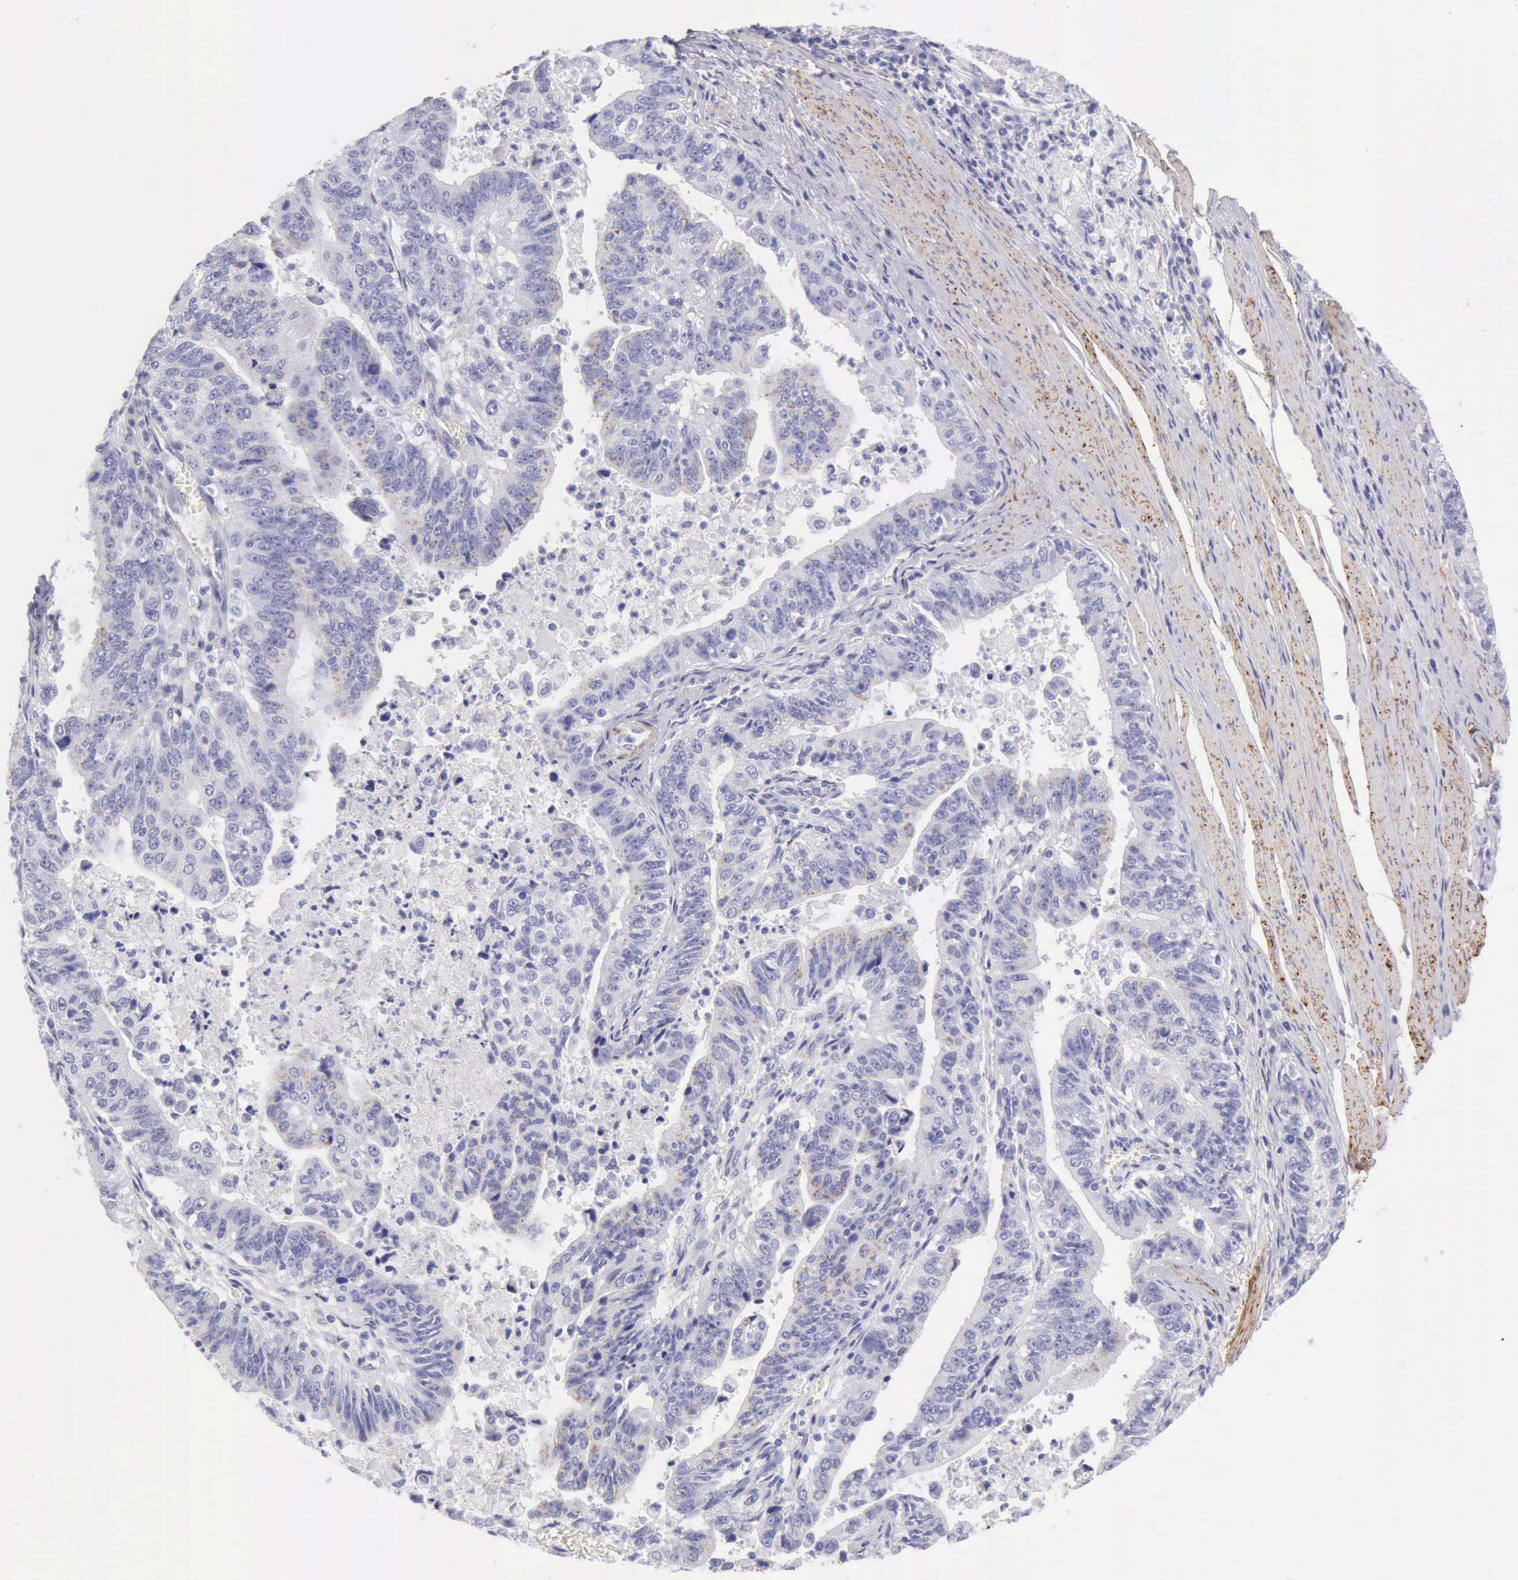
{"staining": {"intensity": "negative", "quantity": "none", "location": "none"}, "tissue": "stomach cancer", "cell_type": "Tumor cells", "image_type": "cancer", "snomed": [{"axis": "morphology", "description": "Adenocarcinoma, NOS"}, {"axis": "topography", "description": "Stomach, upper"}], "caption": "DAB immunohistochemical staining of stomach cancer reveals no significant expression in tumor cells. Brightfield microscopy of immunohistochemistry stained with DAB (brown) and hematoxylin (blue), captured at high magnification.", "gene": "AOC3", "patient": {"sex": "female", "age": 50}}